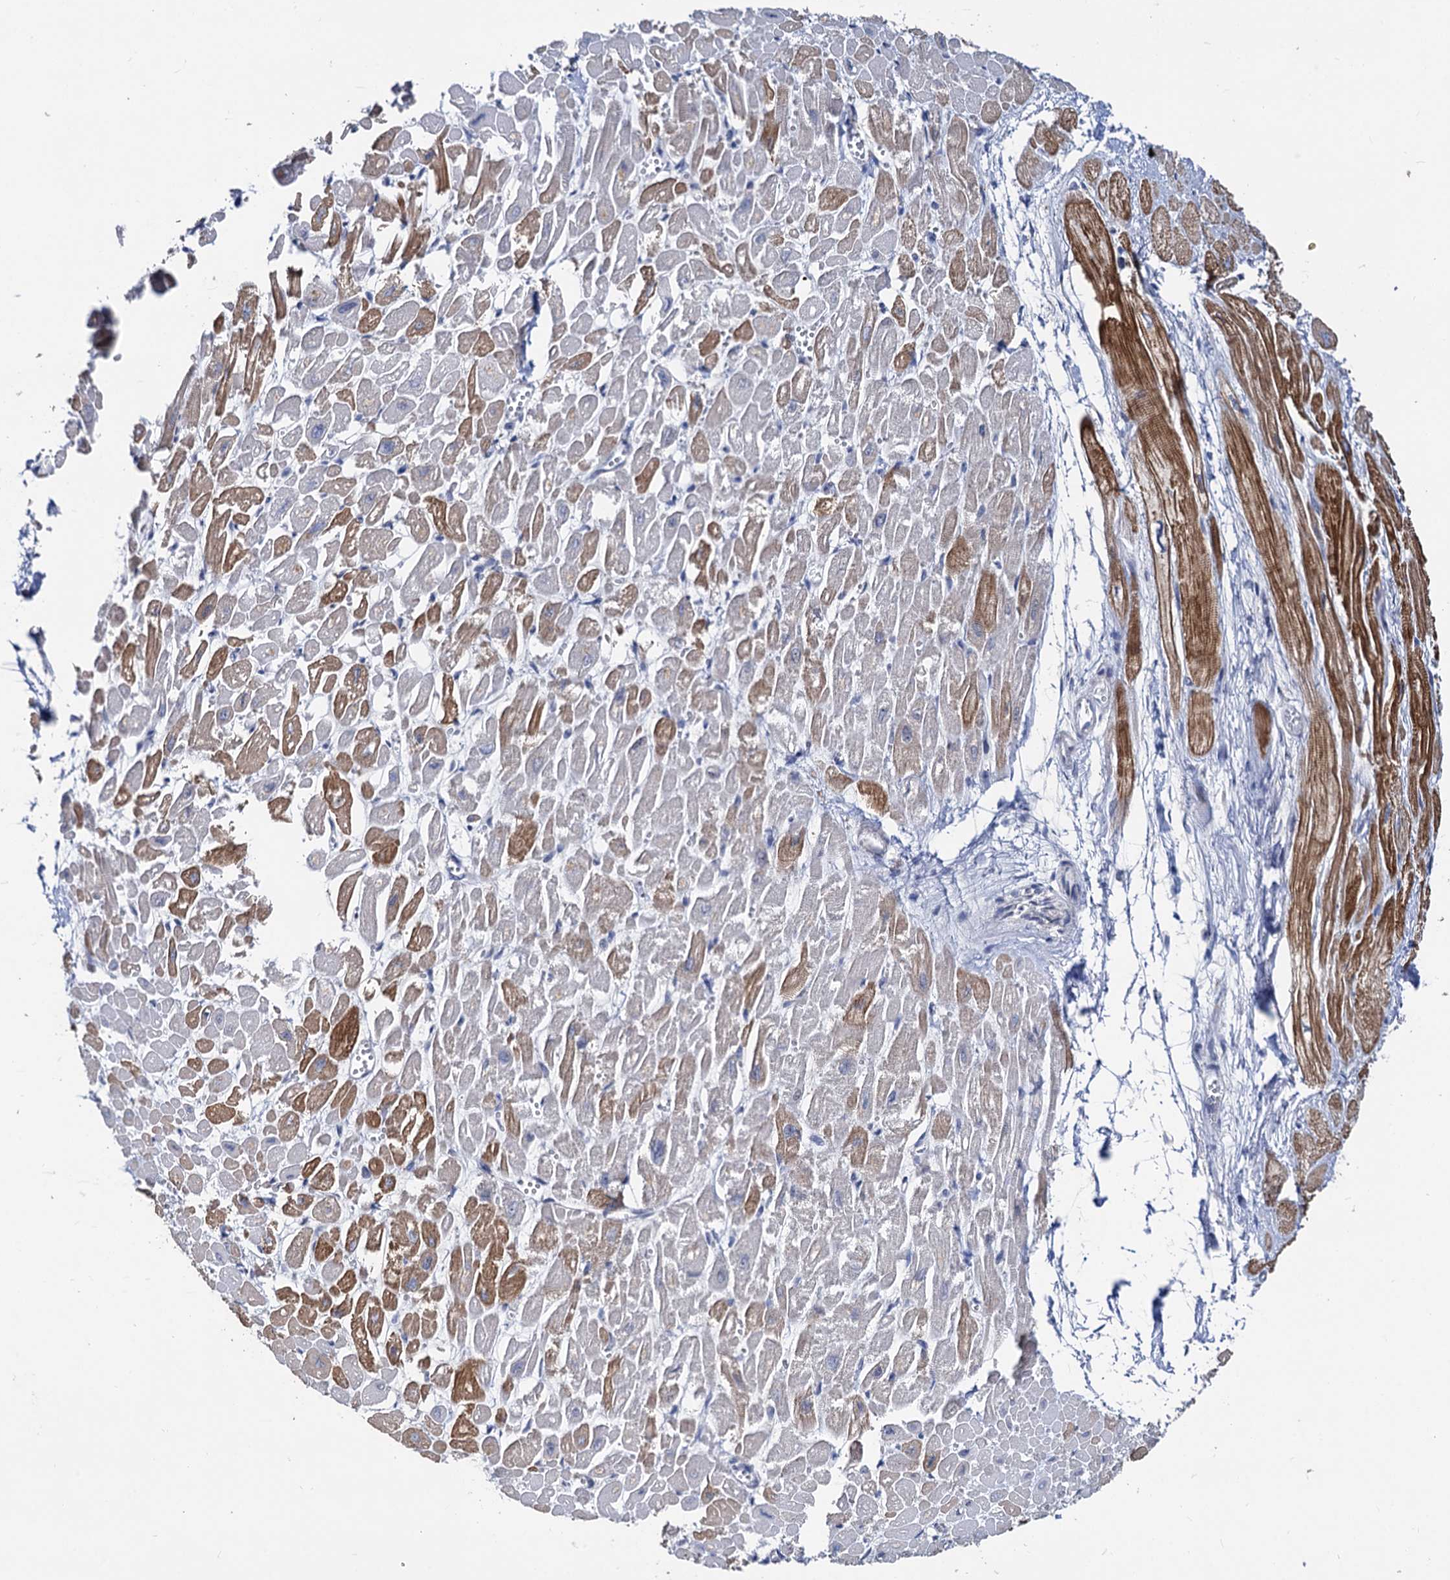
{"staining": {"intensity": "strong", "quantity": "25%-75%", "location": "cytoplasmic/membranous"}, "tissue": "heart muscle", "cell_type": "Cardiomyocytes", "image_type": "normal", "snomed": [{"axis": "morphology", "description": "Normal tissue, NOS"}, {"axis": "topography", "description": "Heart"}], "caption": "Human heart muscle stained for a protein (brown) displays strong cytoplasmic/membranous positive positivity in about 25%-75% of cardiomyocytes.", "gene": "CAPRIN2", "patient": {"sex": "male", "age": 54}}